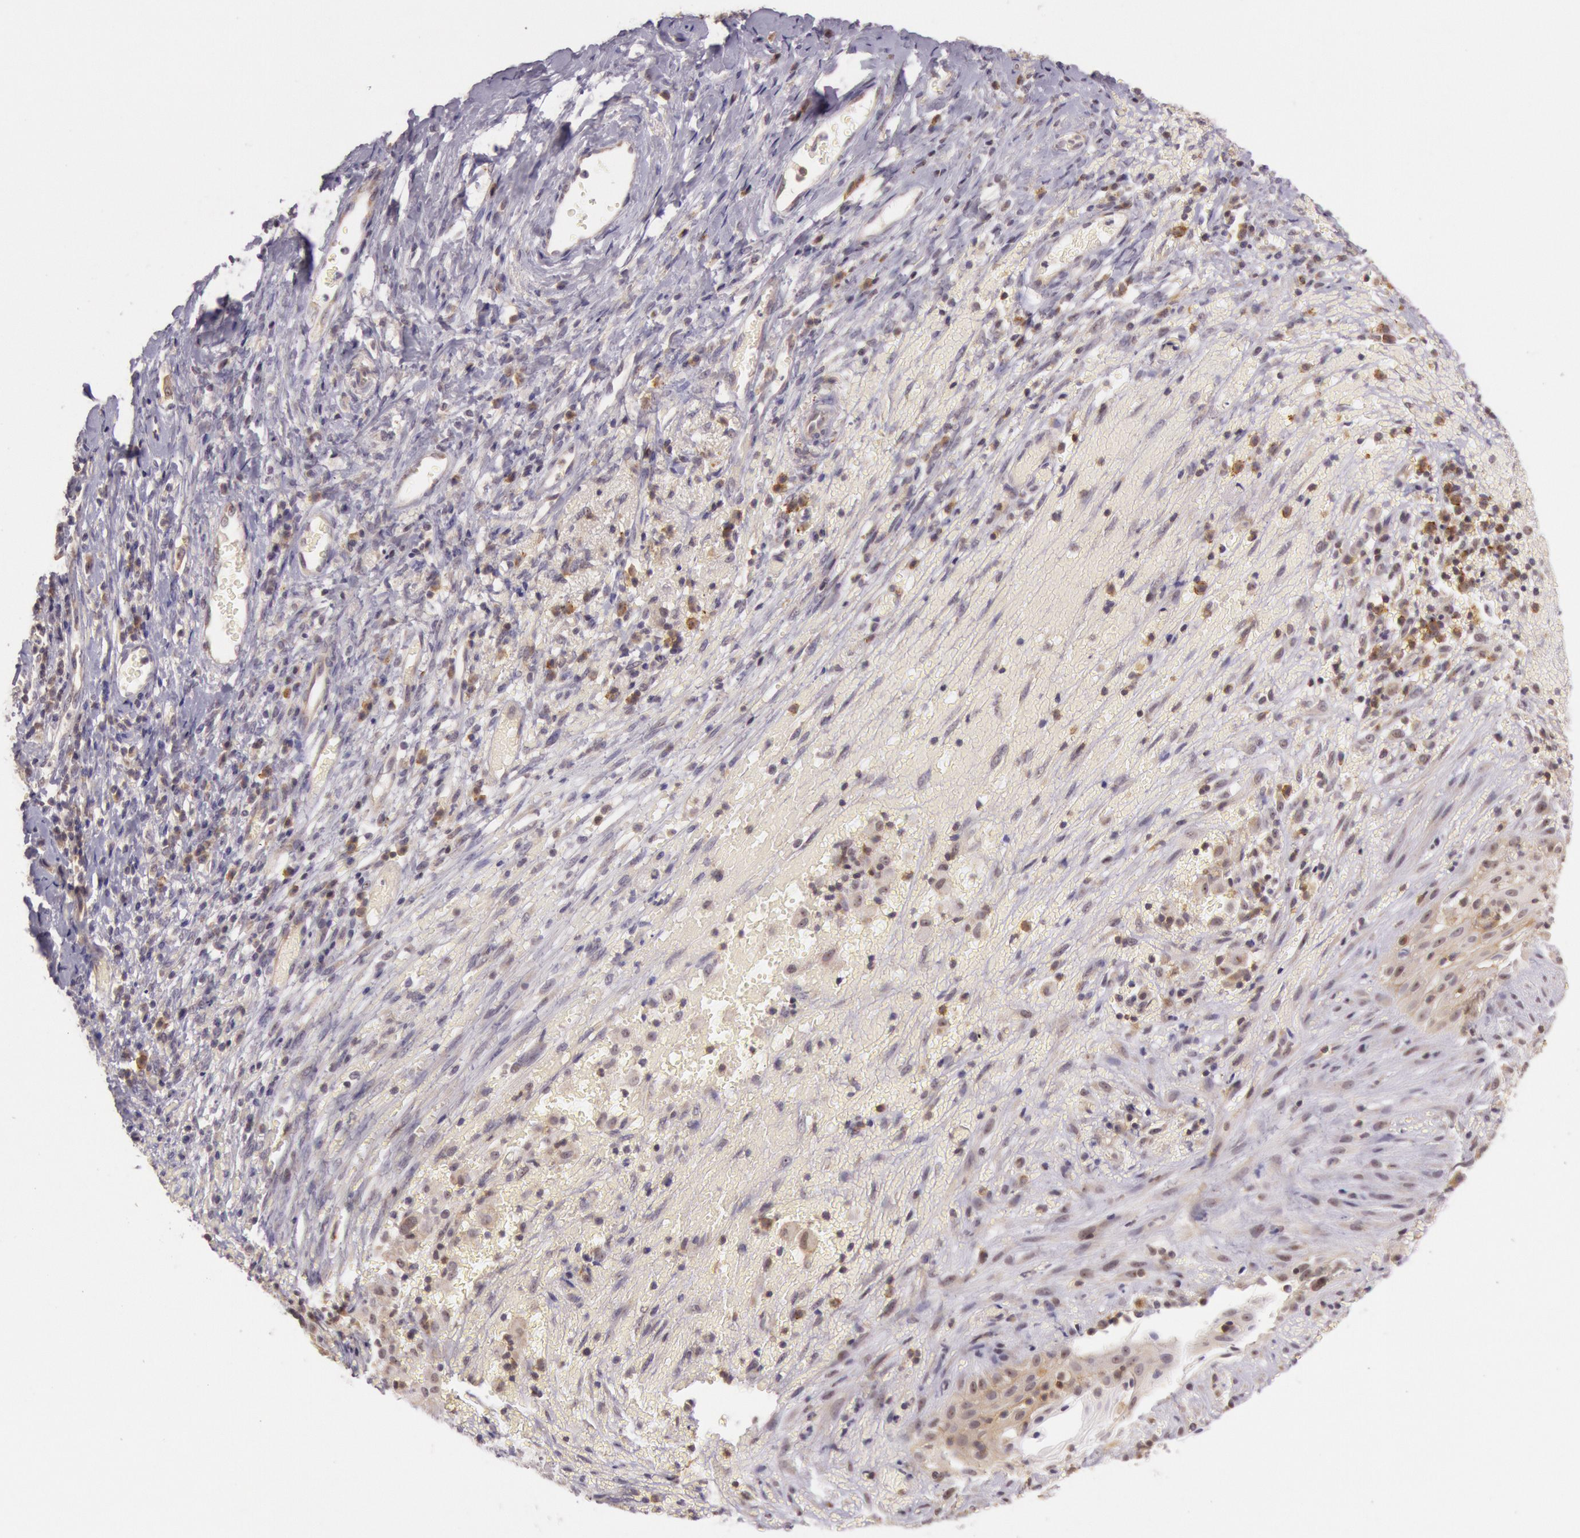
{"staining": {"intensity": "moderate", "quantity": ">75%", "location": "cytoplasmic/membranous,nuclear"}, "tissue": "cervical cancer", "cell_type": "Tumor cells", "image_type": "cancer", "snomed": [{"axis": "morphology", "description": "Normal tissue, NOS"}, {"axis": "morphology", "description": "Squamous cell carcinoma, NOS"}, {"axis": "topography", "description": "Cervix"}], "caption": "Protein analysis of squamous cell carcinoma (cervical) tissue demonstrates moderate cytoplasmic/membranous and nuclear positivity in approximately >75% of tumor cells.", "gene": "CDK16", "patient": {"sex": "female", "age": 67}}